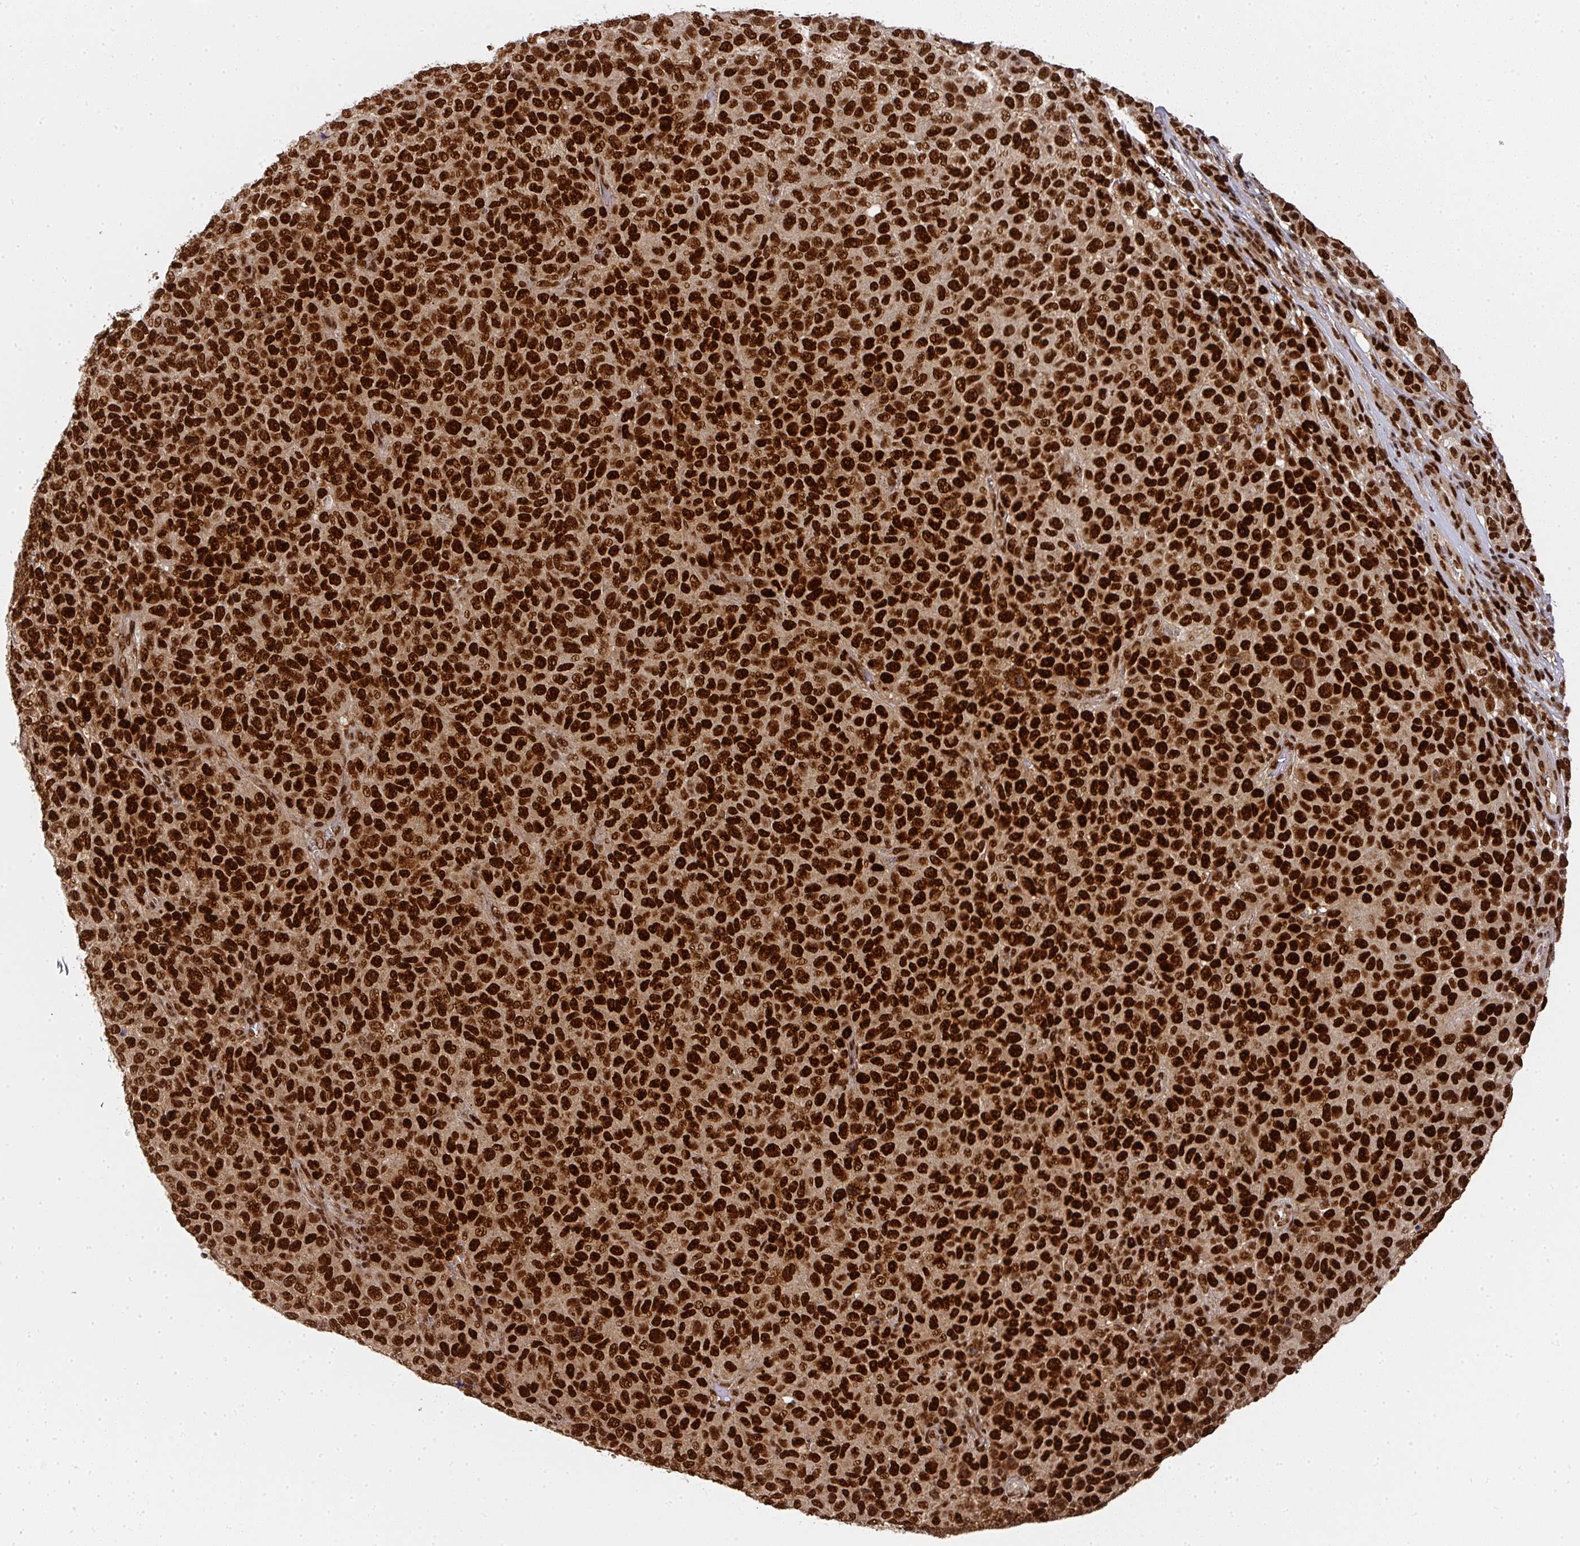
{"staining": {"intensity": "strong", "quantity": ">75%", "location": "nuclear"}, "tissue": "melanoma", "cell_type": "Tumor cells", "image_type": "cancer", "snomed": [{"axis": "morphology", "description": "Malignant melanoma, NOS"}, {"axis": "topography", "description": "Skin"}], "caption": "A brown stain highlights strong nuclear staining of a protein in melanoma tumor cells.", "gene": "DIDO1", "patient": {"sex": "male", "age": 49}}